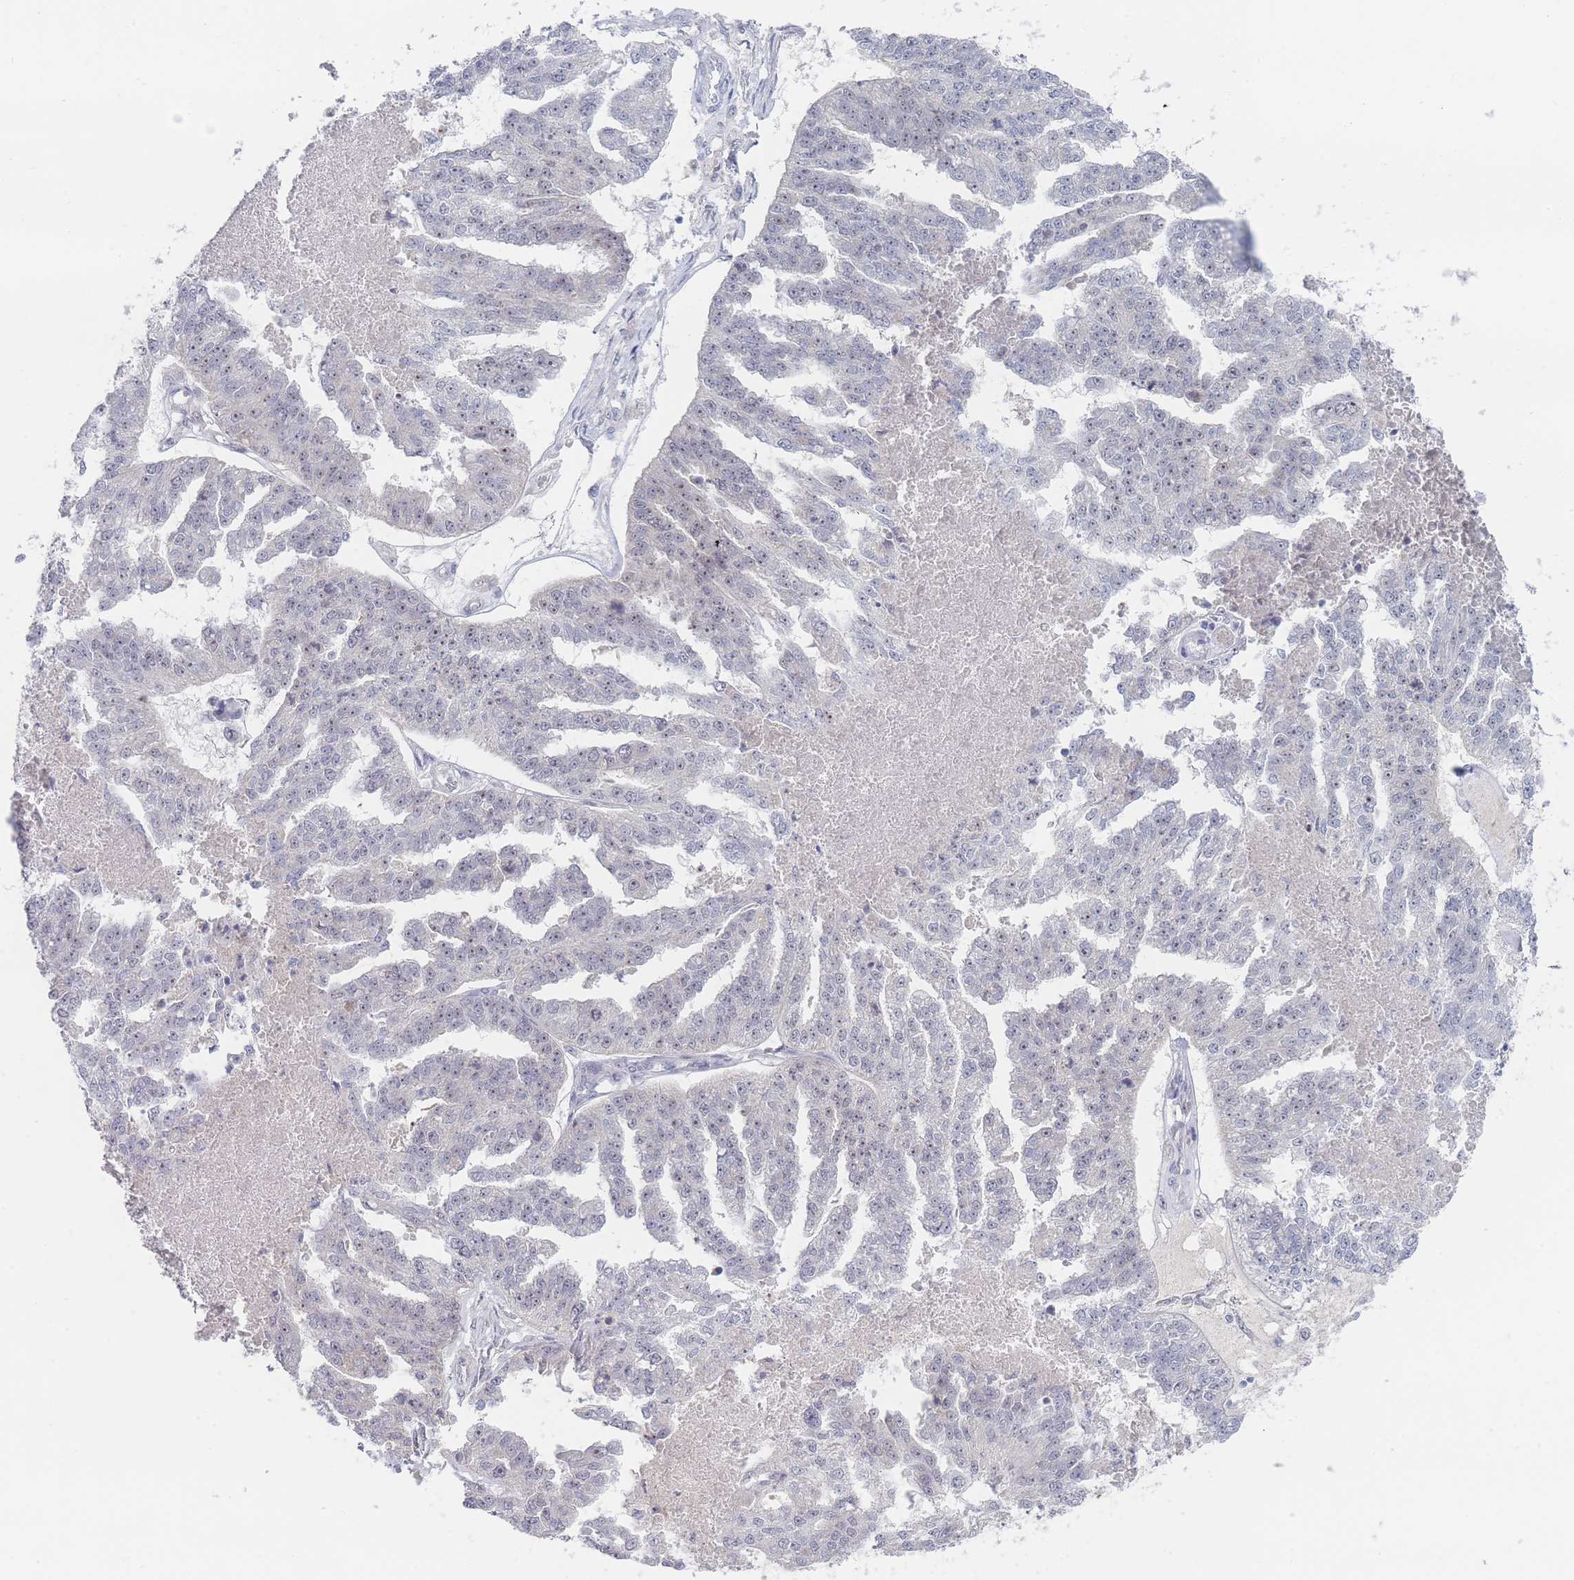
{"staining": {"intensity": "weak", "quantity": "<25%", "location": "nuclear"}, "tissue": "ovarian cancer", "cell_type": "Tumor cells", "image_type": "cancer", "snomed": [{"axis": "morphology", "description": "Cystadenocarcinoma, serous, NOS"}, {"axis": "topography", "description": "Ovary"}], "caption": "Tumor cells are negative for brown protein staining in ovarian serous cystadenocarcinoma.", "gene": "RNF8", "patient": {"sex": "female", "age": 58}}